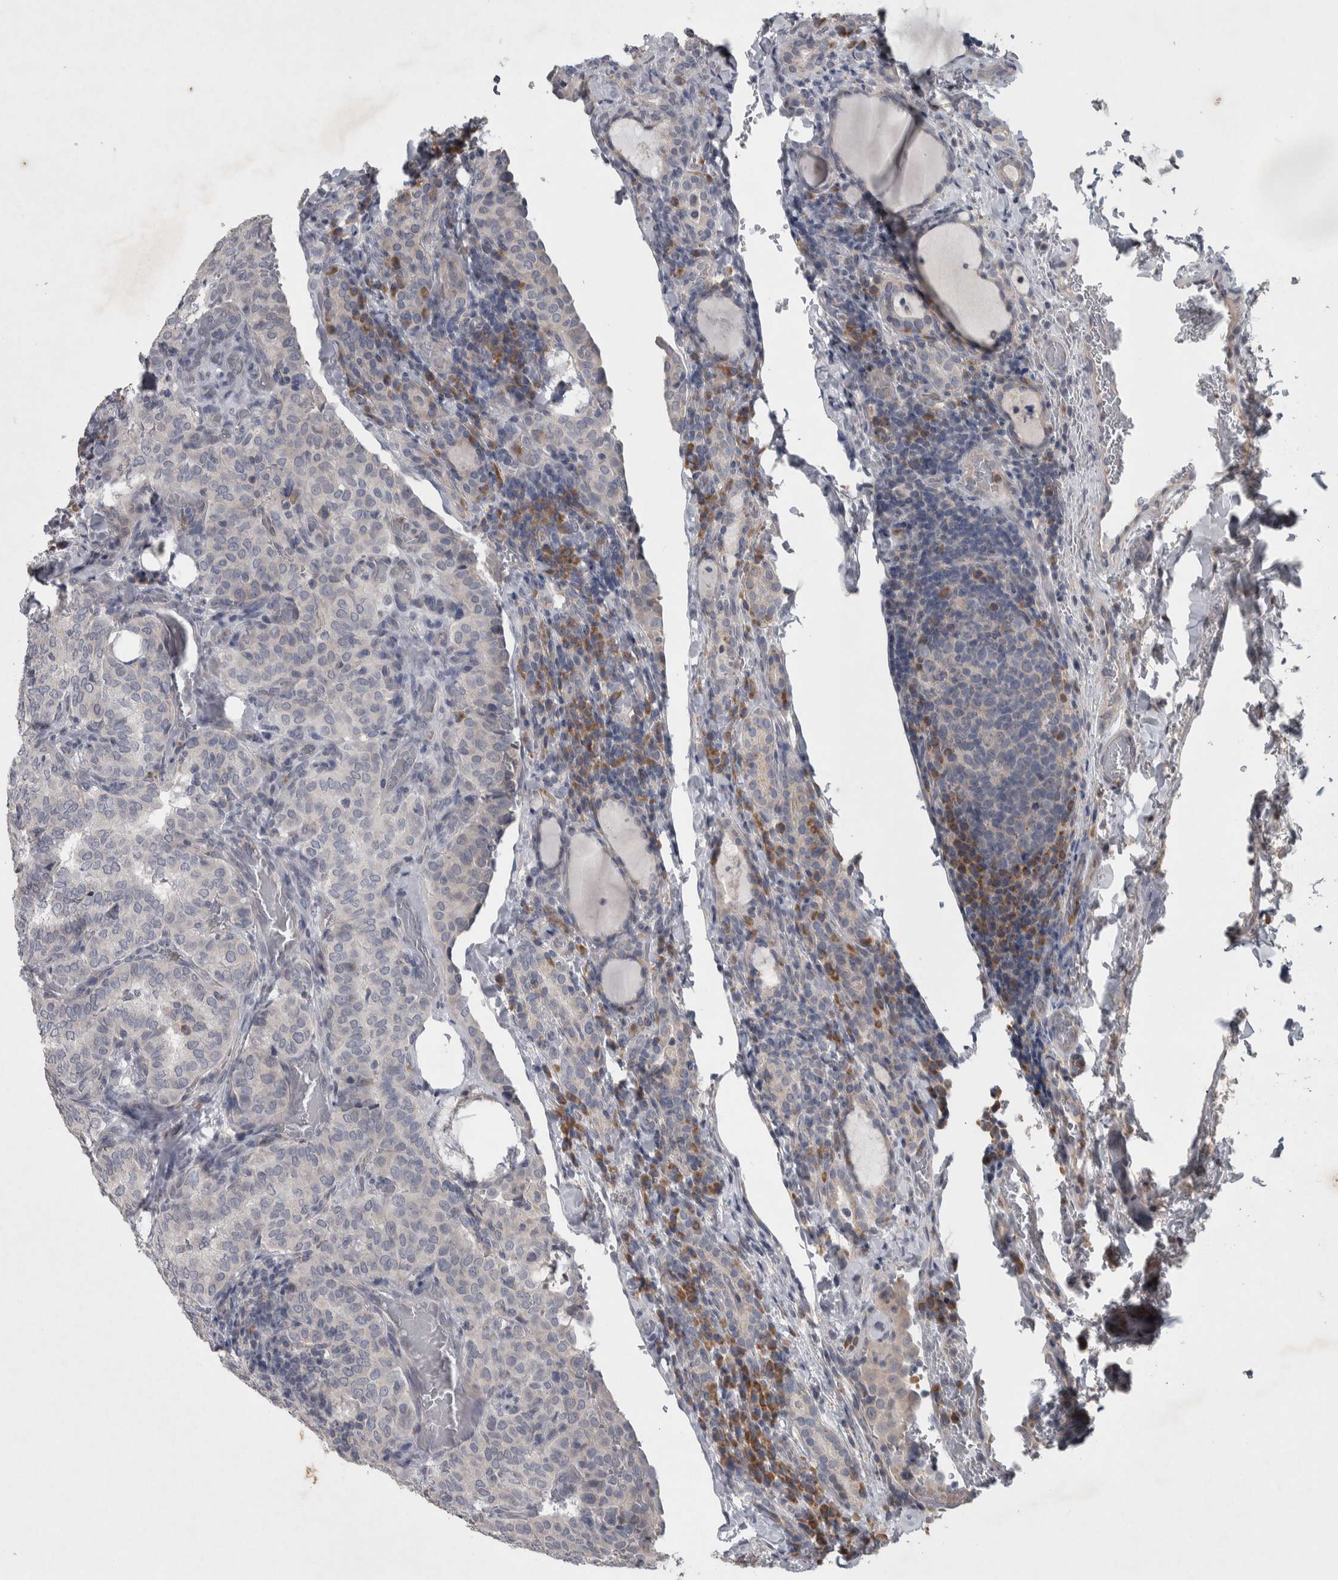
{"staining": {"intensity": "negative", "quantity": "none", "location": "none"}, "tissue": "thyroid cancer", "cell_type": "Tumor cells", "image_type": "cancer", "snomed": [{"axis": "morphology", "description": "Normal tissue, NOS"}, {"axis": "morphology", "description": "Papillary adenocarcinoma, NOS"}, {"axis": "topography", "description": "Thyroid gland"}], "caption": "There is no significant expression in tumor cells of thyroid papillary adenocarcinoma.", "gene": "SRP68", "patient": {"sex": "female", "age": 30}}